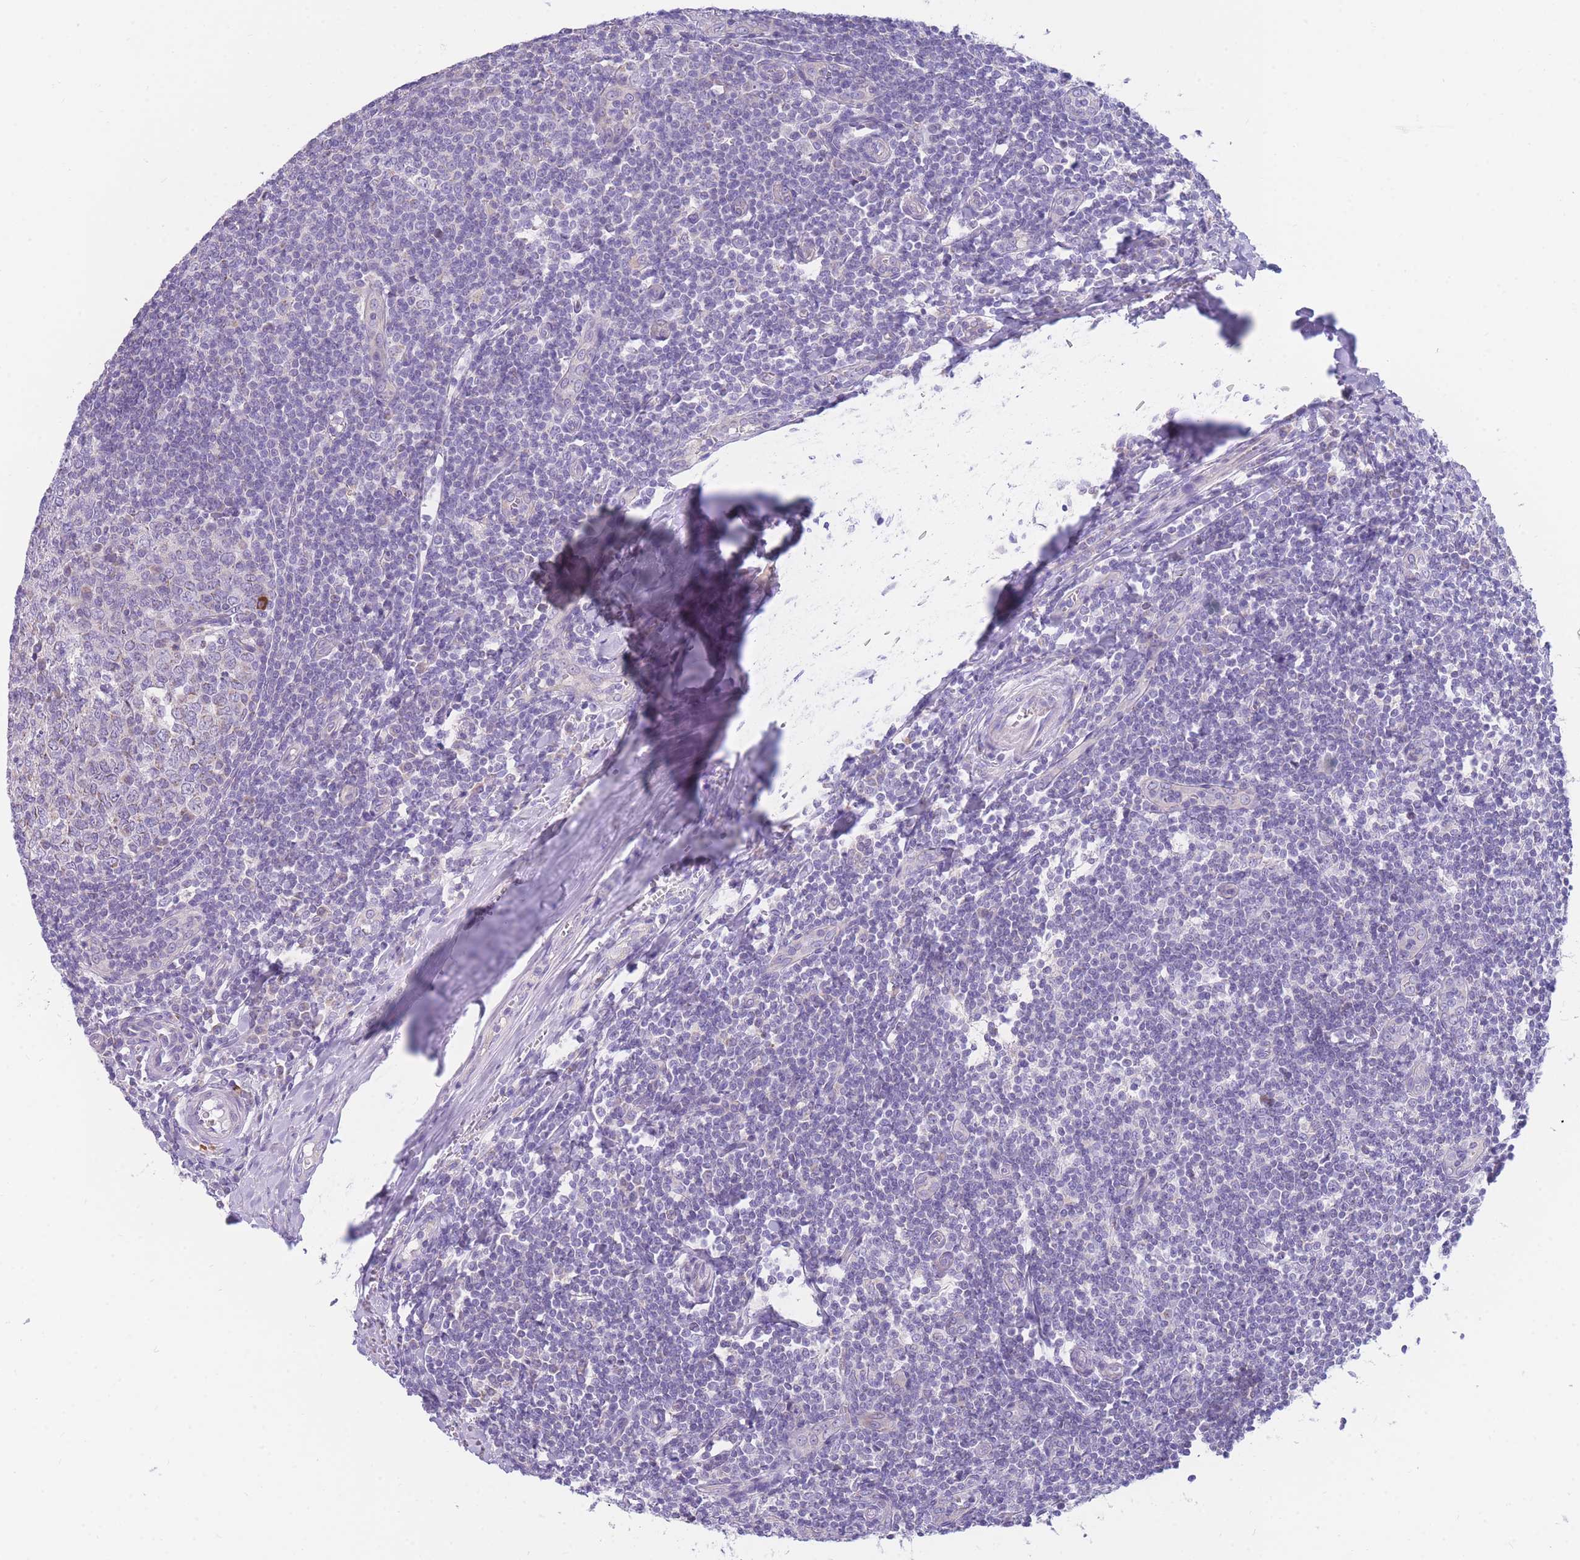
{"staining": {"intensity": "negative", "quantity": "none", "location": "none"}, "tissue": "tonsil", "cell_type": "Germinal center cells", "image_type": "normal", "snomed": [{"axis": "morphology", "description": "Normal tissue, NOS"}, {"axis": "topography", "description": "Tonsil"}], "caption": "This image is of benign tonsil stained with IHC to label a protein in brown with the nuclei are counter-stained blue. There is no positivity in germinal center cells. (DAB immunohistochemistry, high magnification).", "gene": "DHRS11", "patient": {"sex": "male", "age": 27}}